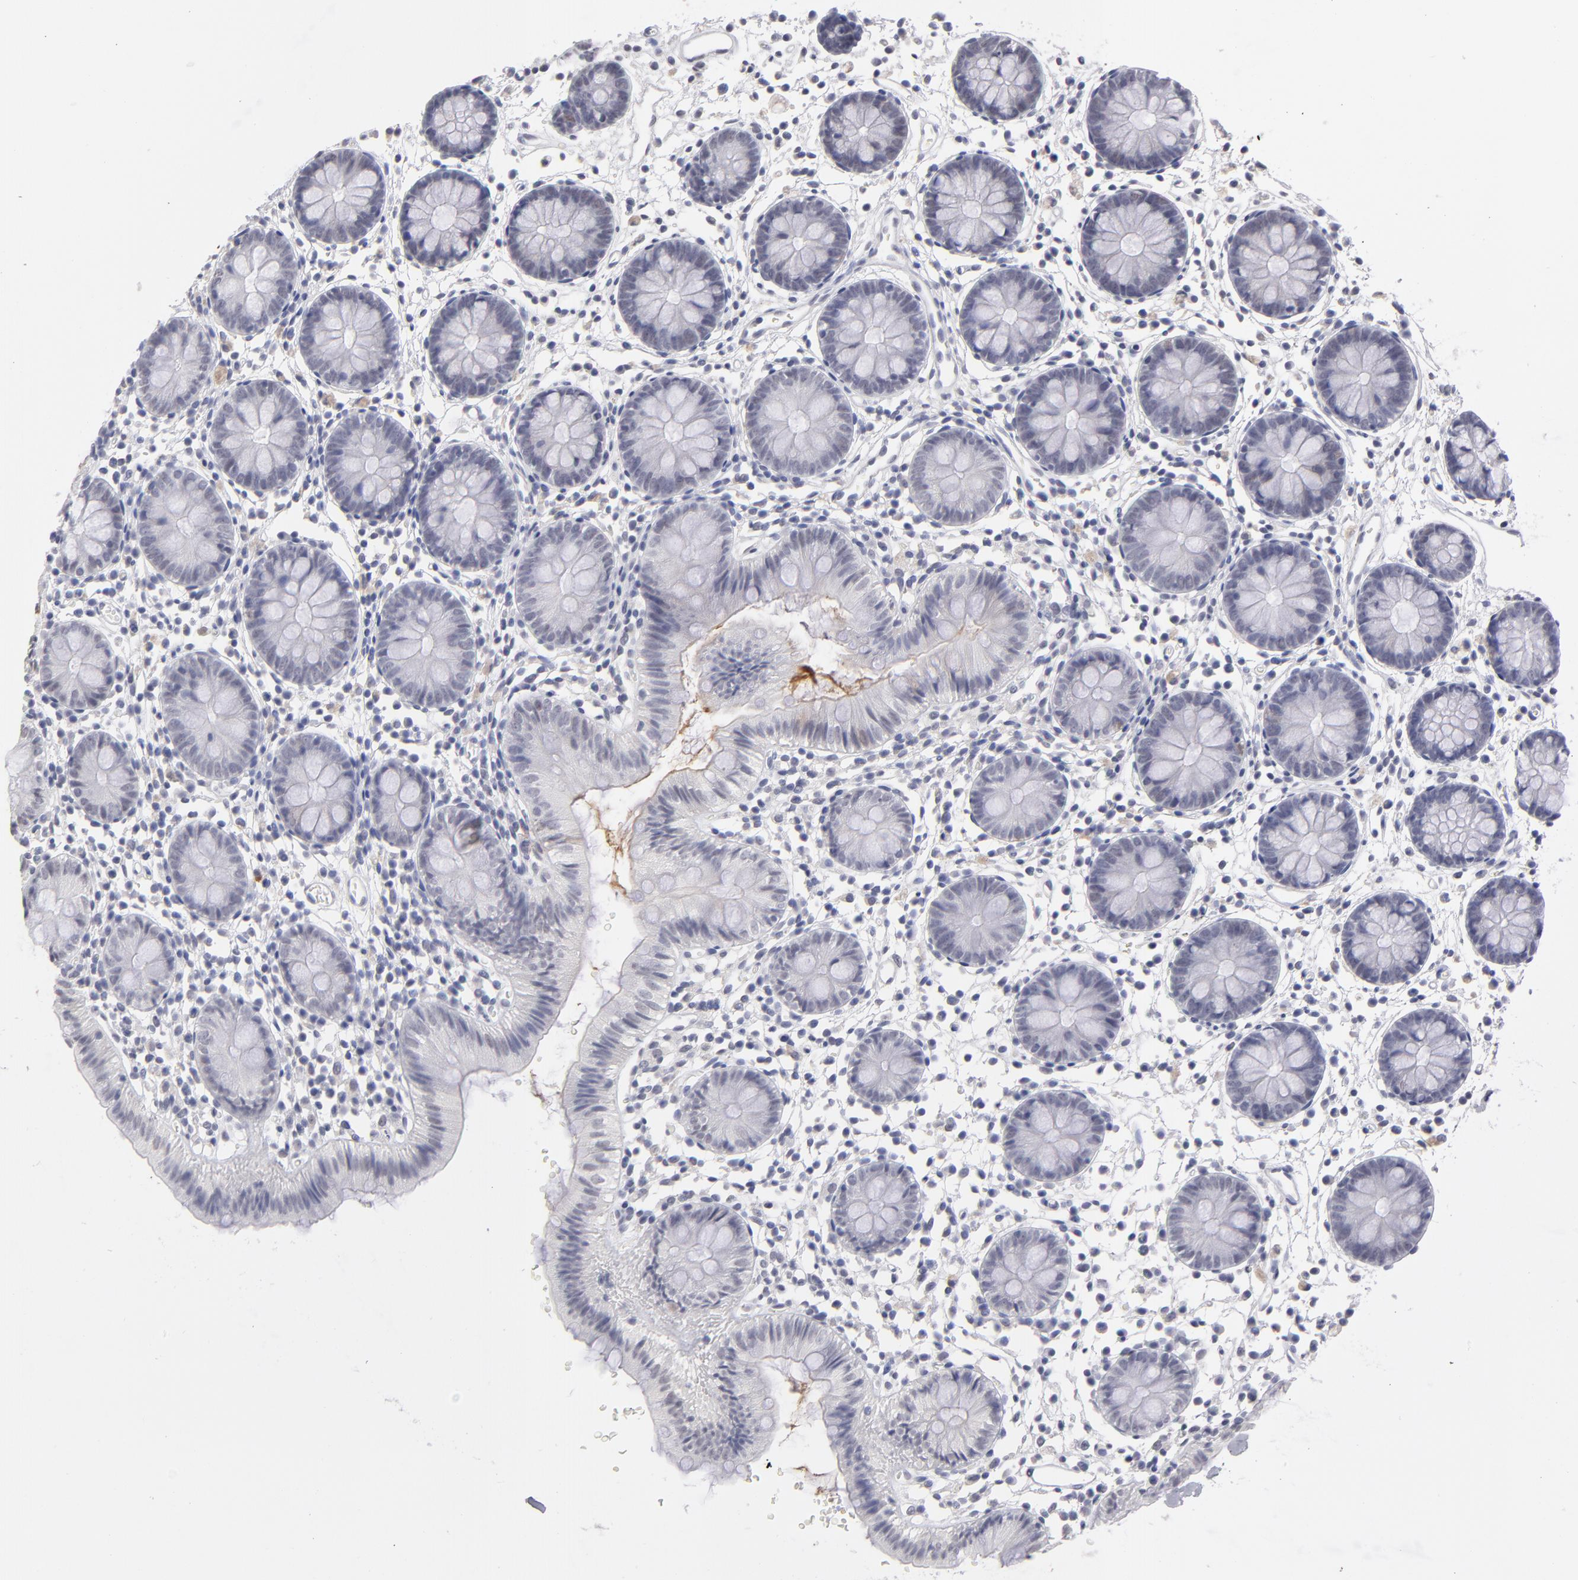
{"staining": {"intensity": "negative", "quantity": "none", "location": "none"}, "tissue": "colon", "cell_type": "Endothelial cells", "image_type": "normal", "snomed": [{"axis": "morphology", "description": "Normal tissue, NOS"}, {"axis": "topography", "description": "Colon"}], "caption": "Micrograph shows no protein staining in endothelial cells of unremarkable colon.", "gene": "TEX11", "patient": {"sex": "male", "age": 14}}